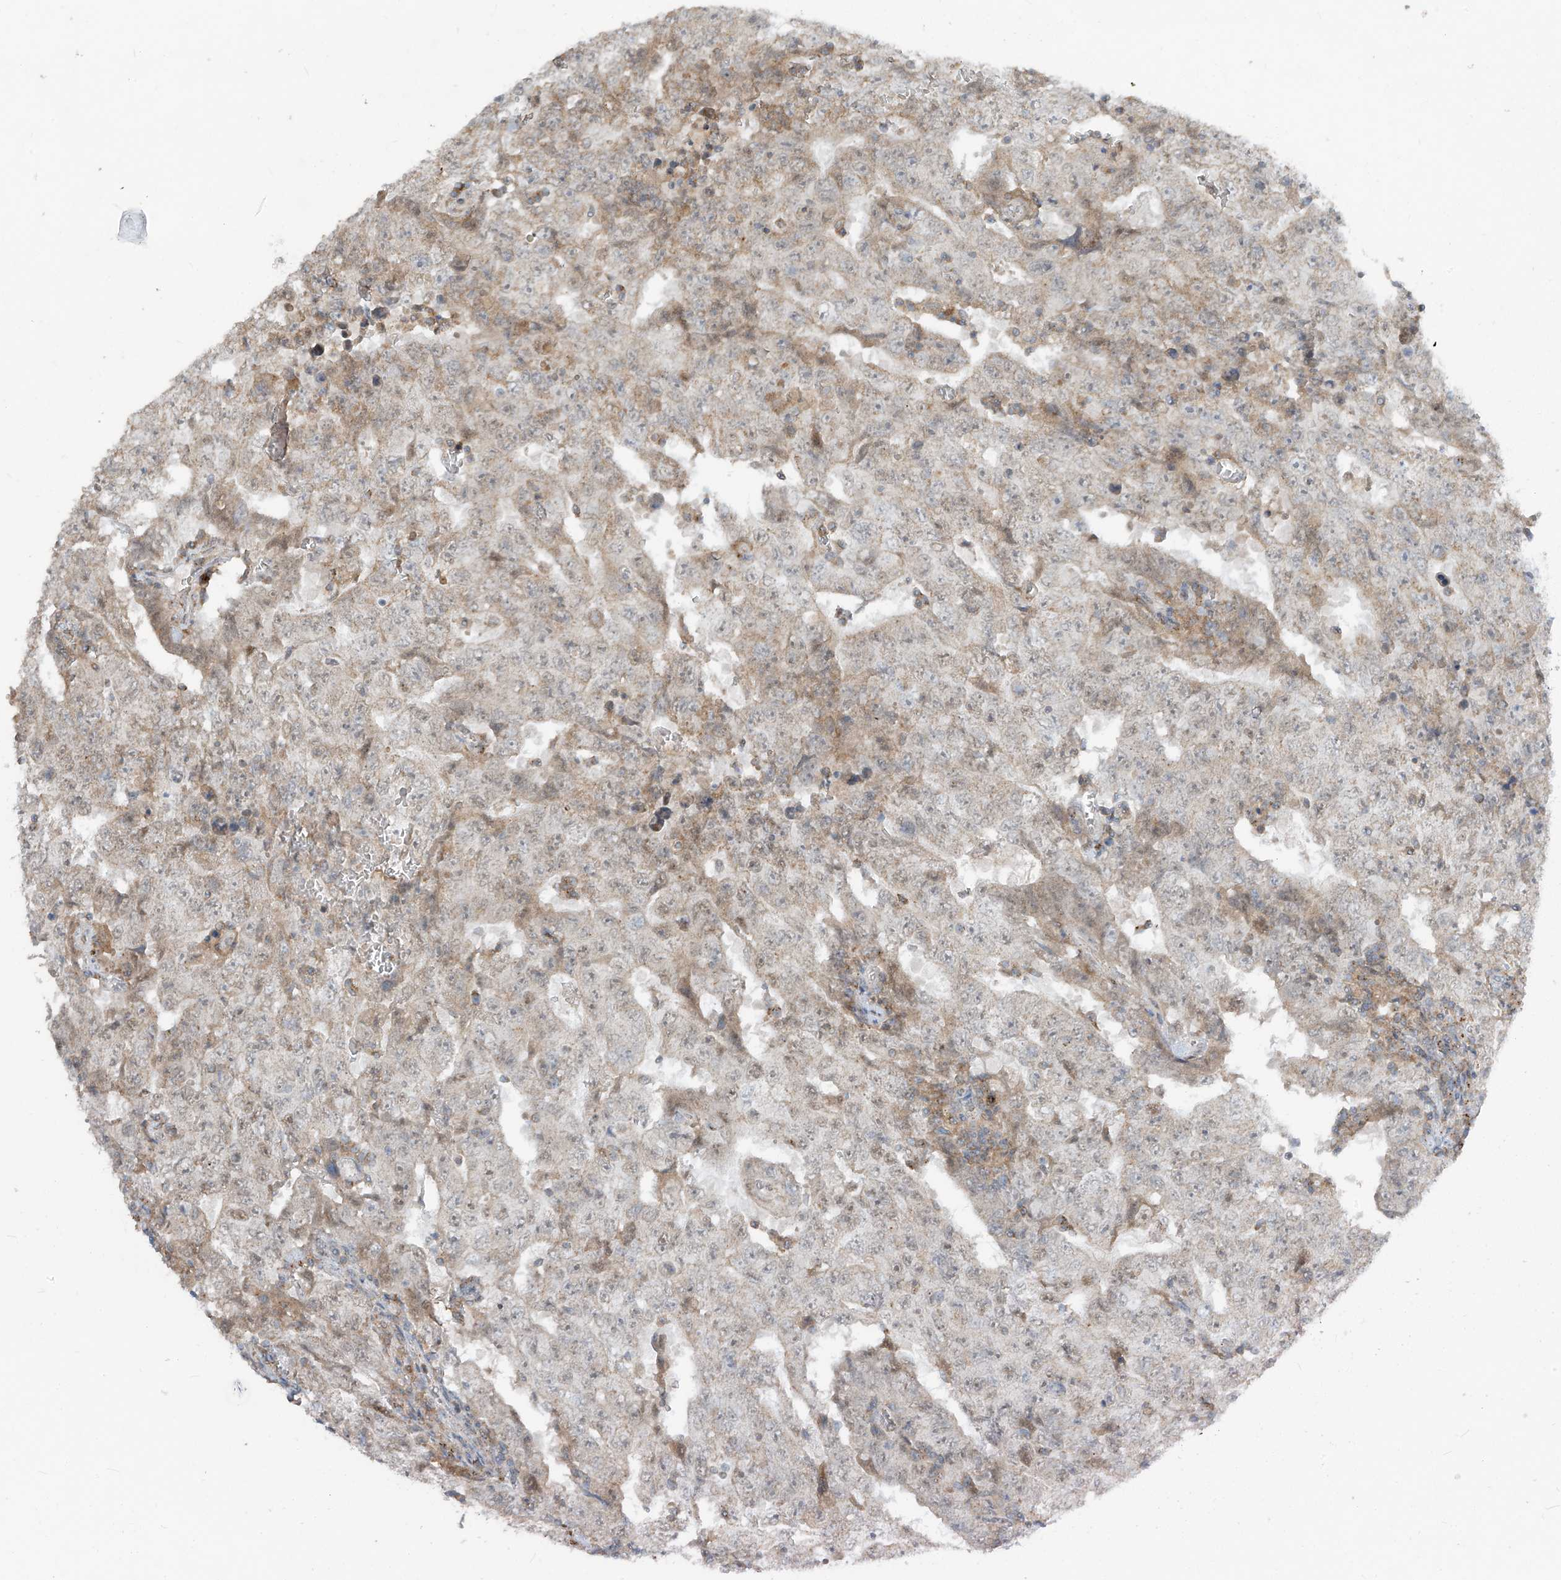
{"staining": {"intensity": "negative", "quantity": "none", "location": "none"}, "tissue": "testis cancer", "cell_type": "Tumor cells", "image_type": "cancer", "snomed": [{"axis": "morphology", "description": "Carcinoma, Embryonal, NOS"}, {"axis": "topography", "description": "Testis"}], "caption": "High power microscopy image of an IHC micrograph of testis embryonal carcinoma, revealing no significant staining in tumor cells.", "gene": "PARVG", "patient": {"sex": "male", "age": 26}}